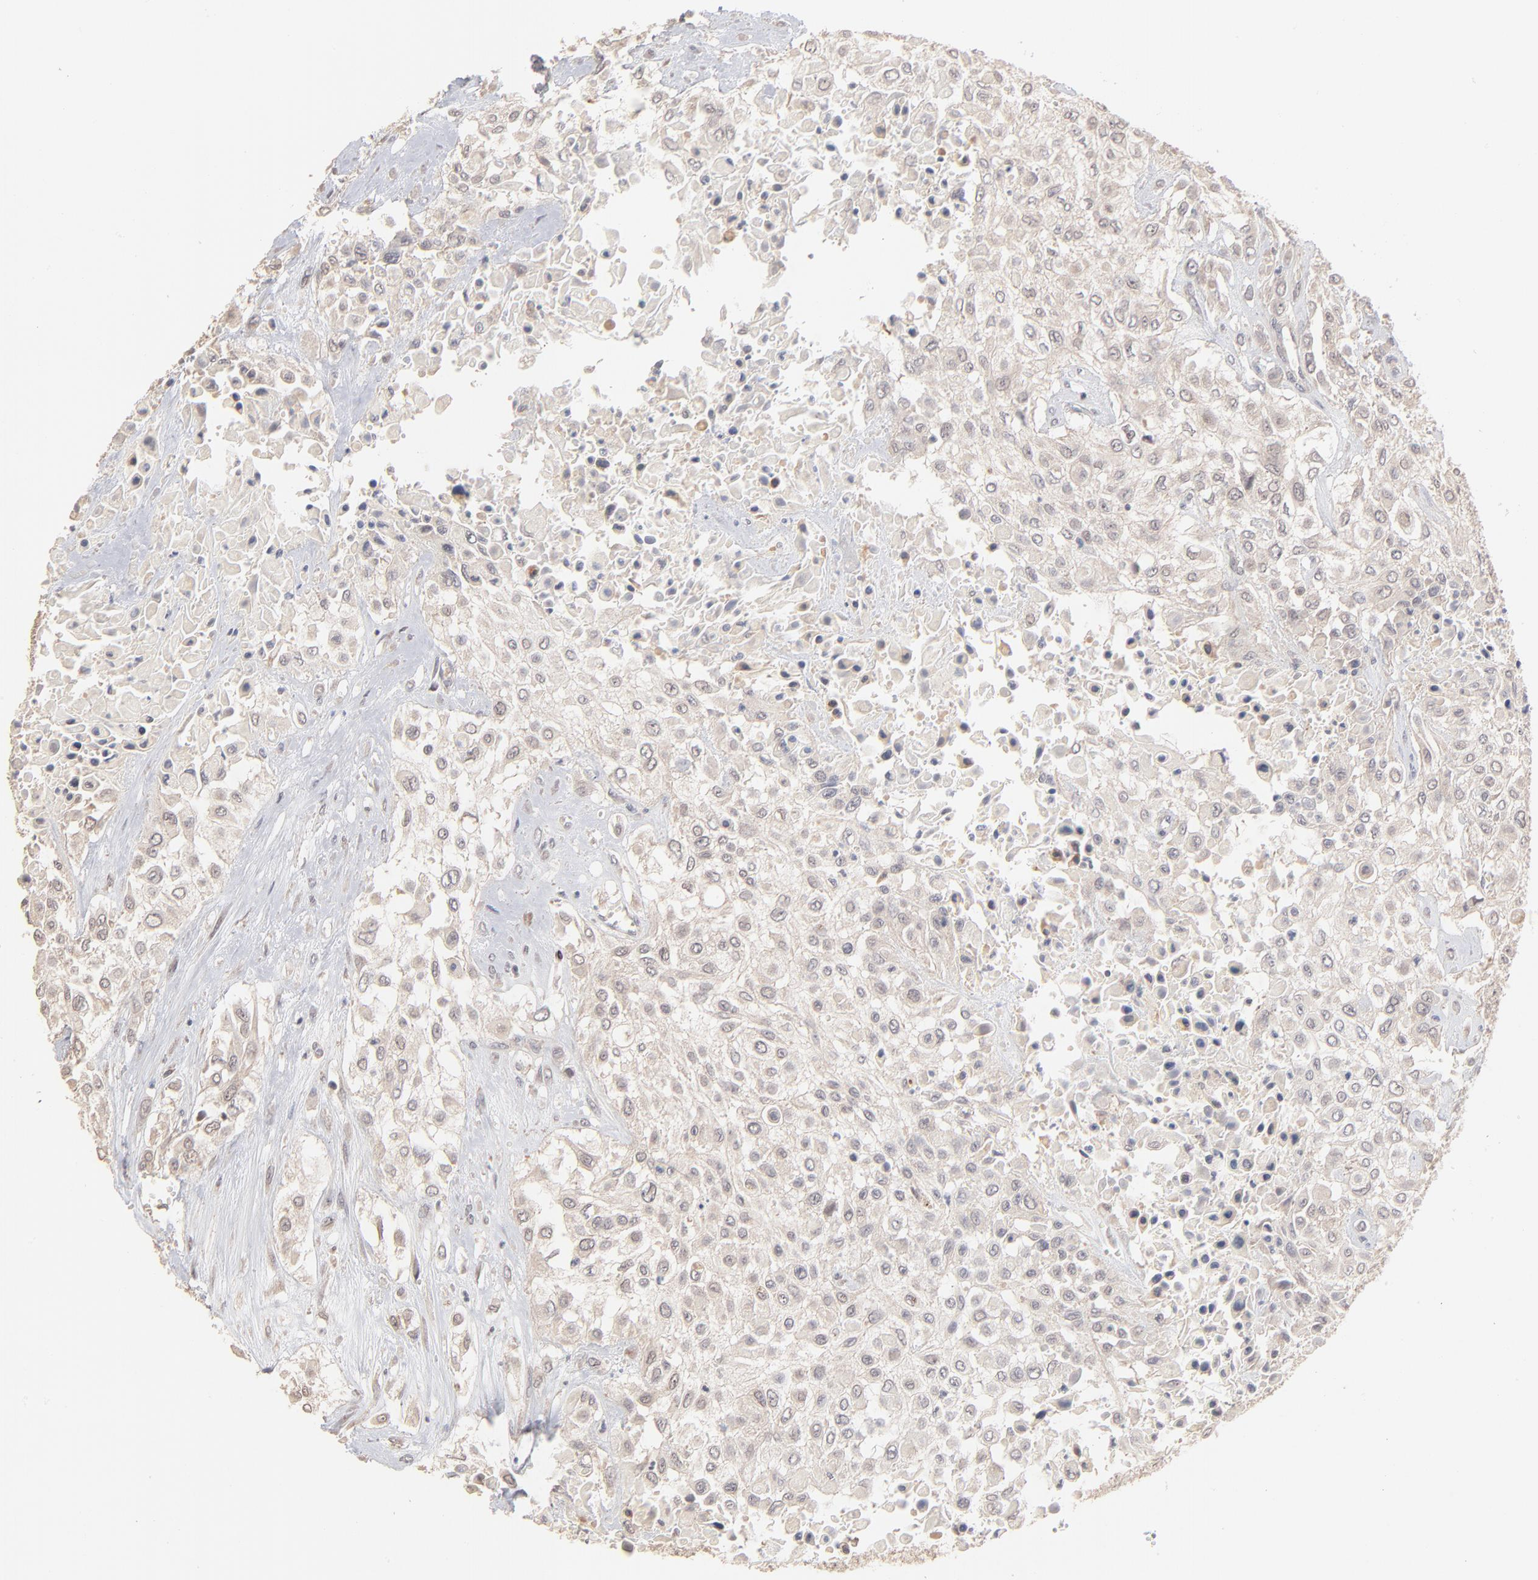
{"staining": {"intensity": "negative", "quantity": "none", "location": "none"}, "tissue": "urothelial cancer", "cell_type": "Tumor cells", "image_type": "cancer", "snomed": [{"axis": "morphology", "description": "Urothelial carcinoma, High grade"}, {"axis": "topography", "description": "Urinary bladder"}], "caption": "IHC photomicrograph of human urothelial cancer stained for a protein (brown), which exhibits no expression in tumor cells.", "gene": "MSL2", "patient": {"sex": "male", "age": 57}}